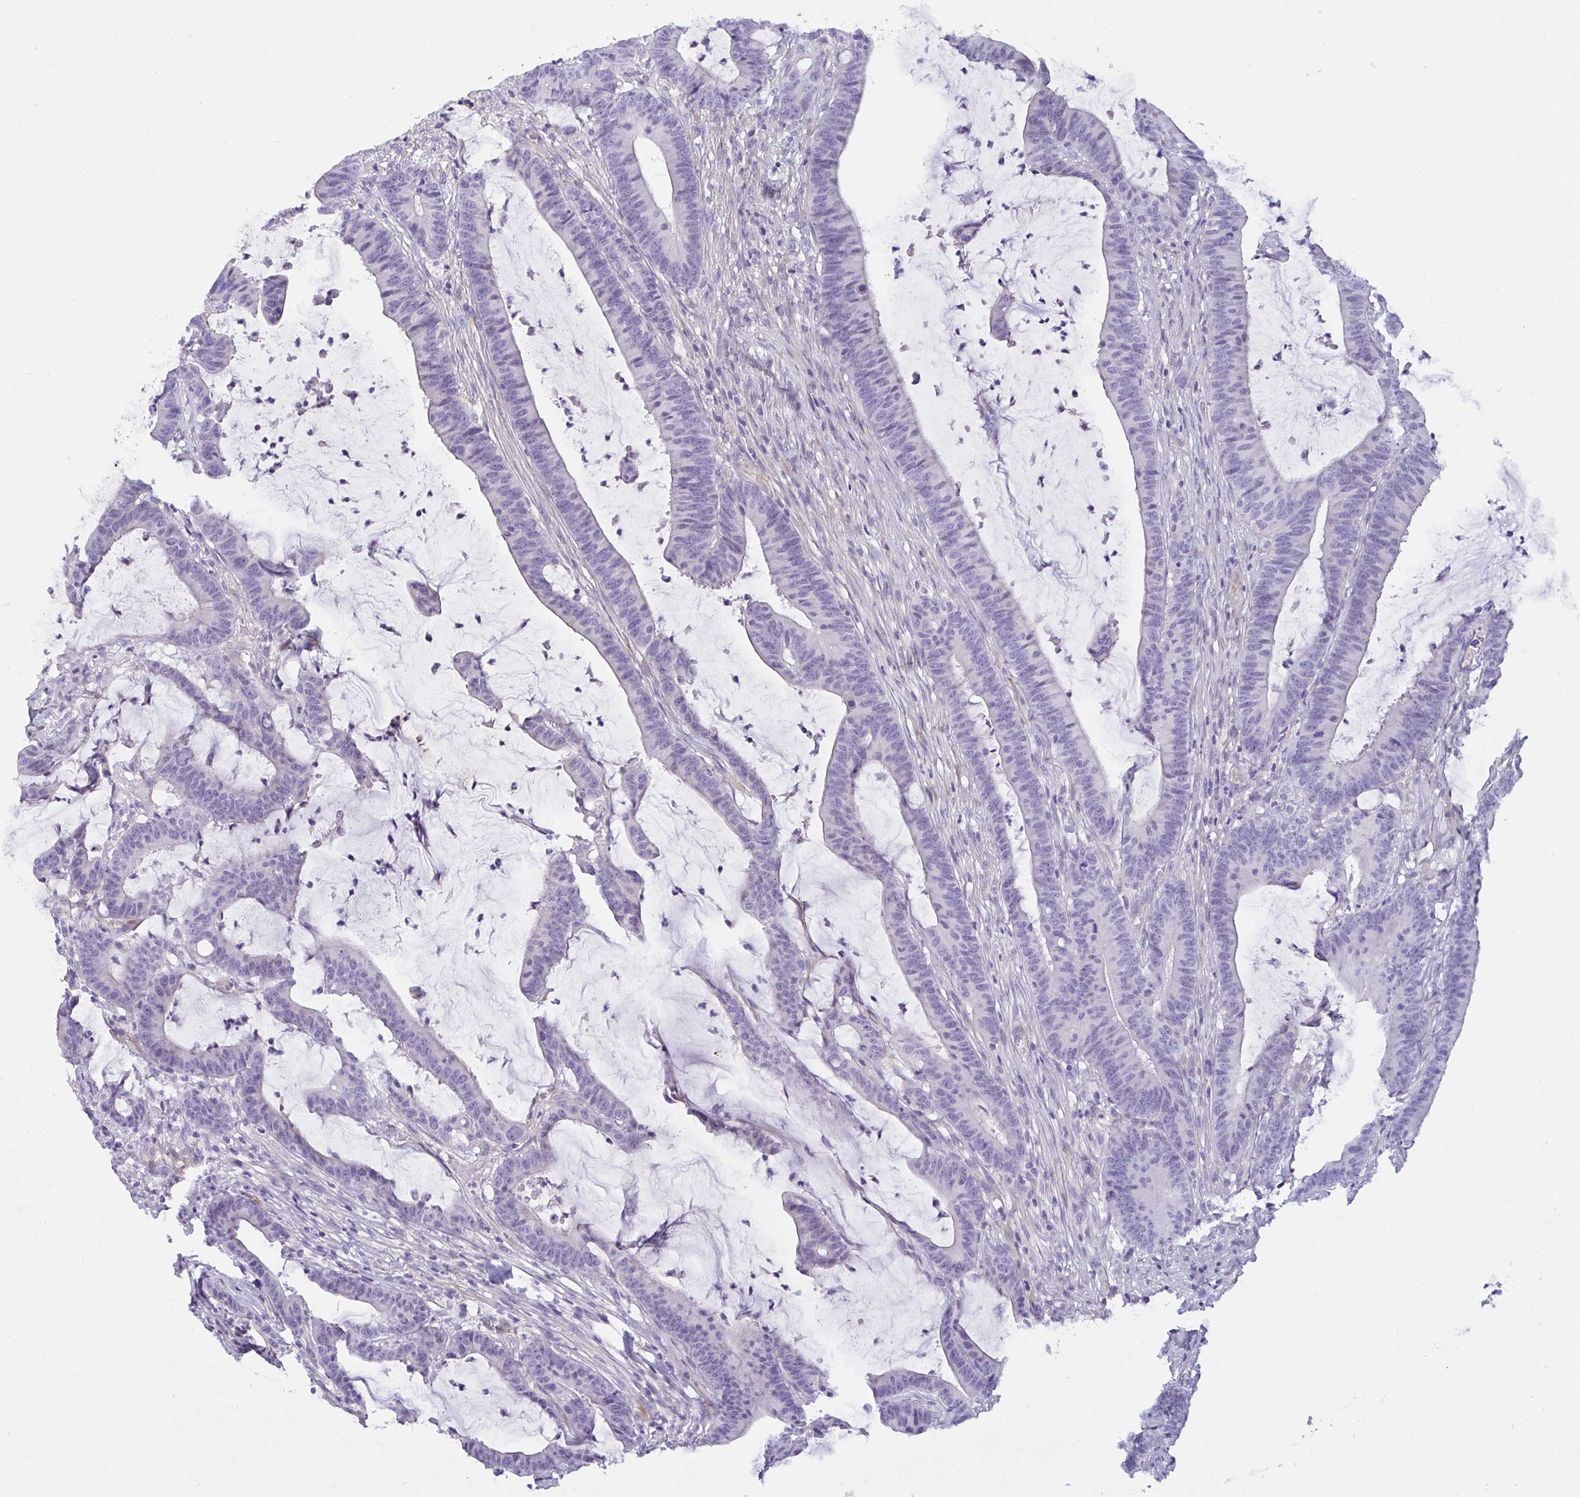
{"staining": {"intensity": "negative", "quantity": "none", "location": "none"}, "tissue": "colorectal cancer", "cell_type": "Tumor cells", "image_type": "cancer", "snomed": [{"axis": "morphology", "description": "Adenocarcinoma, NOS"}, {"axis": "topography", "description": "Colon"}], "caption": "DAB immunohistochemical staining of colorectal cancer (adenocarcinoma) reveals no significant expression in tumor cells.", "gene": "SPAG4", "patient": {"sex": "female", "age": 78}}